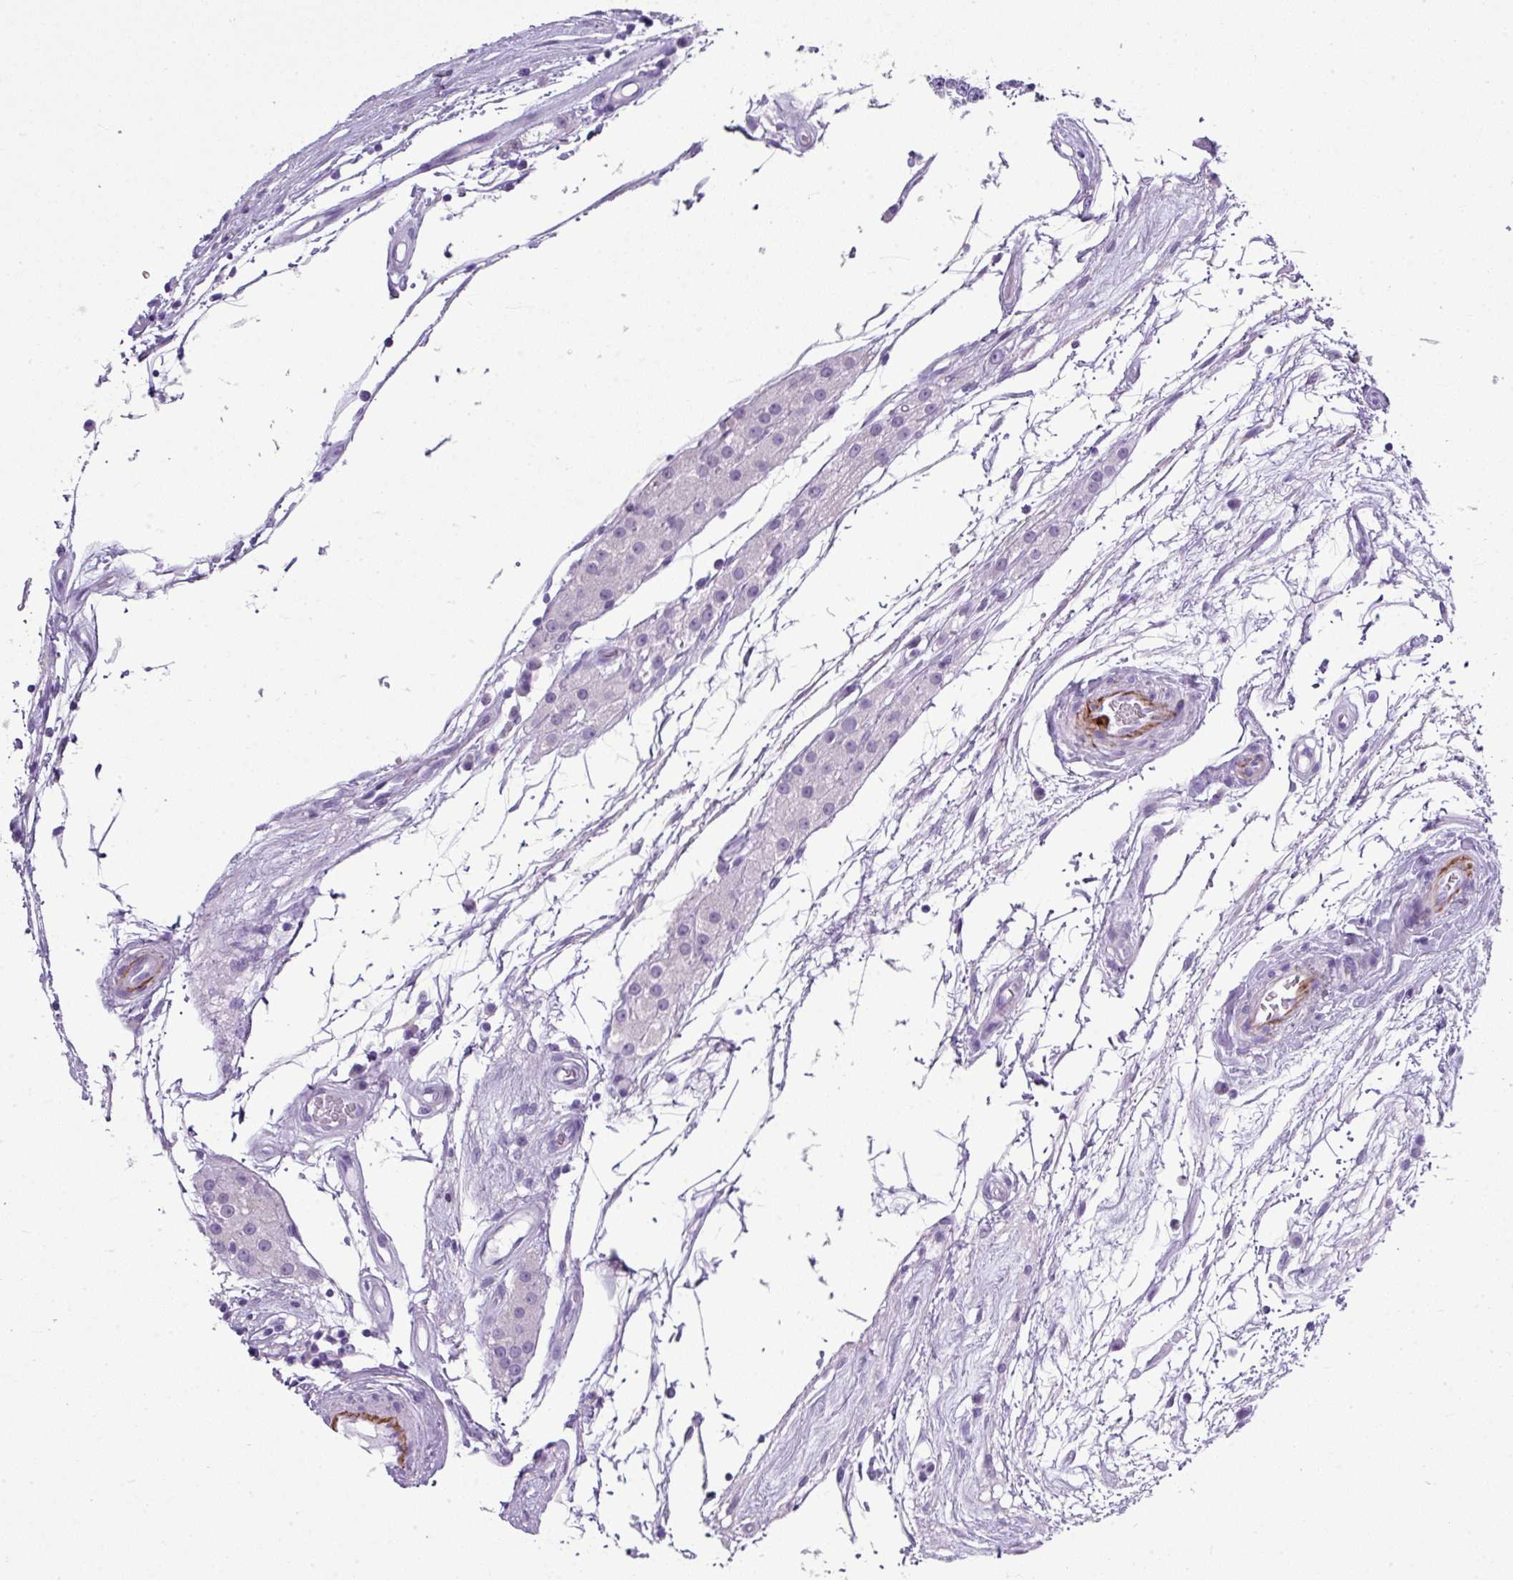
{"staining": {"intensity": "negative", "quantity": "none", "location": "none"}, "tissue": "testis cancer", "cell_type": "Tumor cells", "image_type": "cancer", "snomed": [{"axis": "morphology", "description": "Seminoma, NOS"}, {"axis": "topography", "description": "Testis"}], "caption": "This is an immunohistochemistry image of testis cancer. There is no staining in tumor cells.", "gene": "ZNF568", "patient": {"sex": "male", "age": 65}}